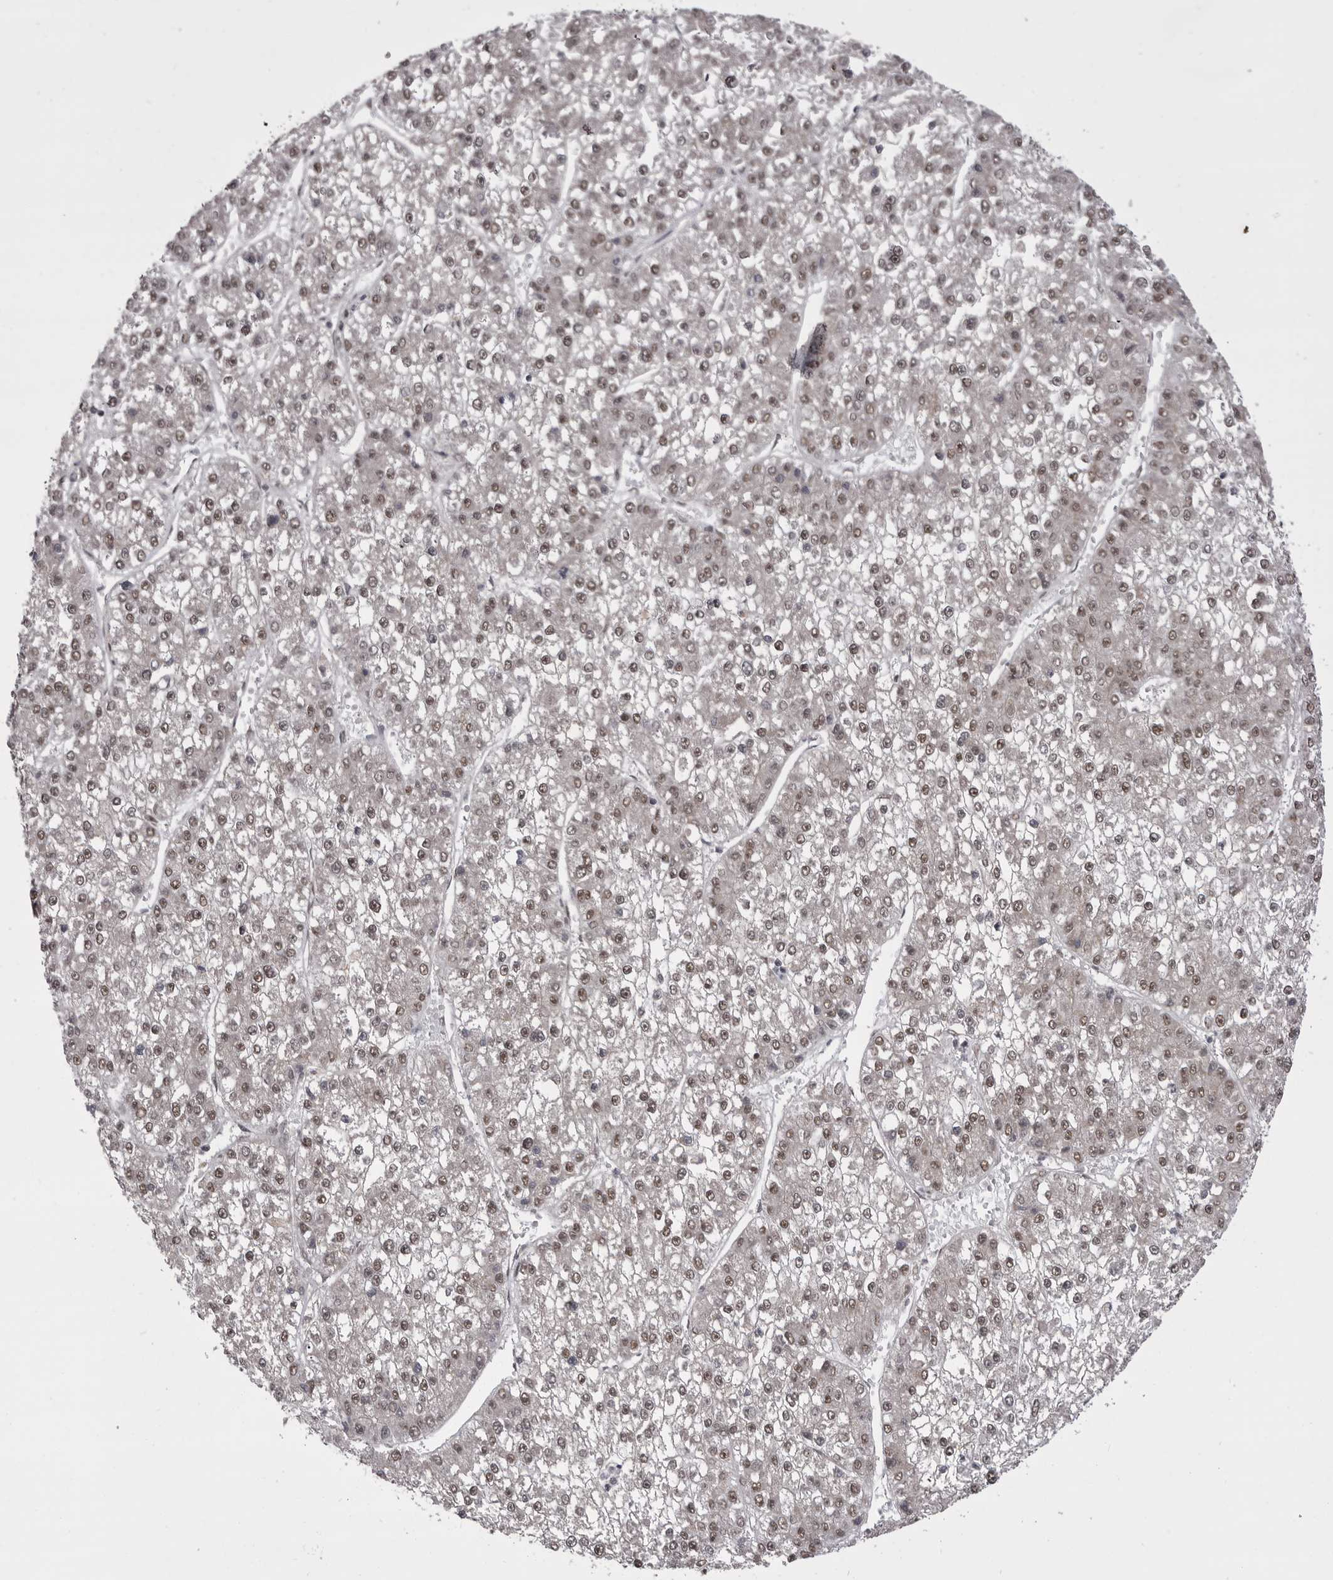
{"staining": {"intensity": "moderate", "quantity": ">75%", "location": "nuclear"}, "tissue": "liver cancer", "cell_type": "Tumor cells", "image_type": "cancer", "snomed": [{"axis": "morphology", "description": "Carcinoma, Hepatocellular, NOS"}, {"axis": "topography", "description": "Liver"}], "caption": "This is a histology image of IHC staining of liver hepatocellular carcinoma, which shows moderate expression in the nuclear of tumor cells.", "gene": "MEPCE", "patient": {"sex": "female", "age": 73}}